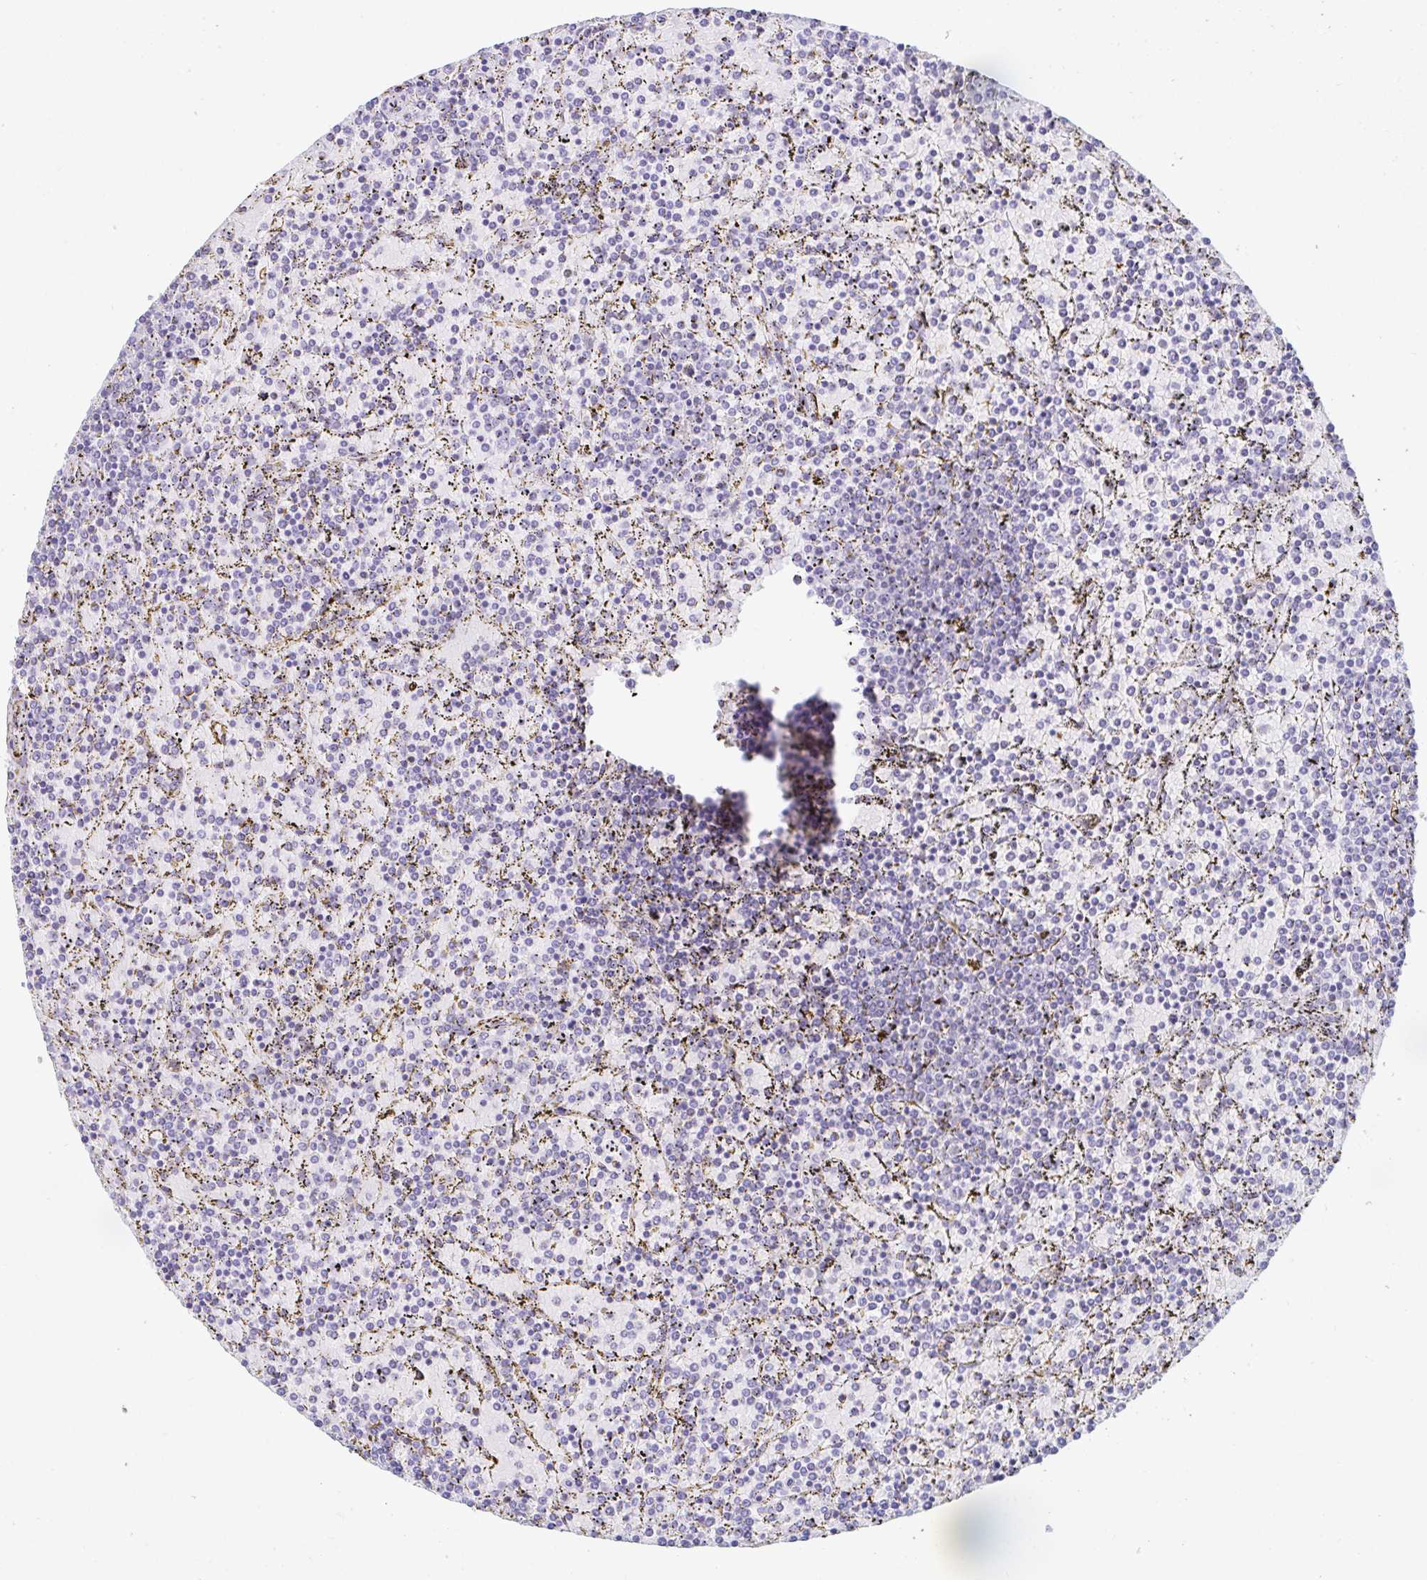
{"staining": {"intensity": "negative", "quantity": "none", "location": "none"}, "tissue": "lymphoma", "cell_type": "Tumor cells", "image_type": "cancer", "snomed": [{"axis": "morphology", "description": "Malignant lymphoma, non-Hodgkin's type, Low grade"}, {"axis": "topography", "description": "Spleen"}], "caption": "DAB (3,3'-diaminobenzidine) immunohistochemical staining of human lymphoma exhibits no significant staining in tumor cells.", "gene": "OR10K1", "patient": {"sex": "female", "age": 77}}